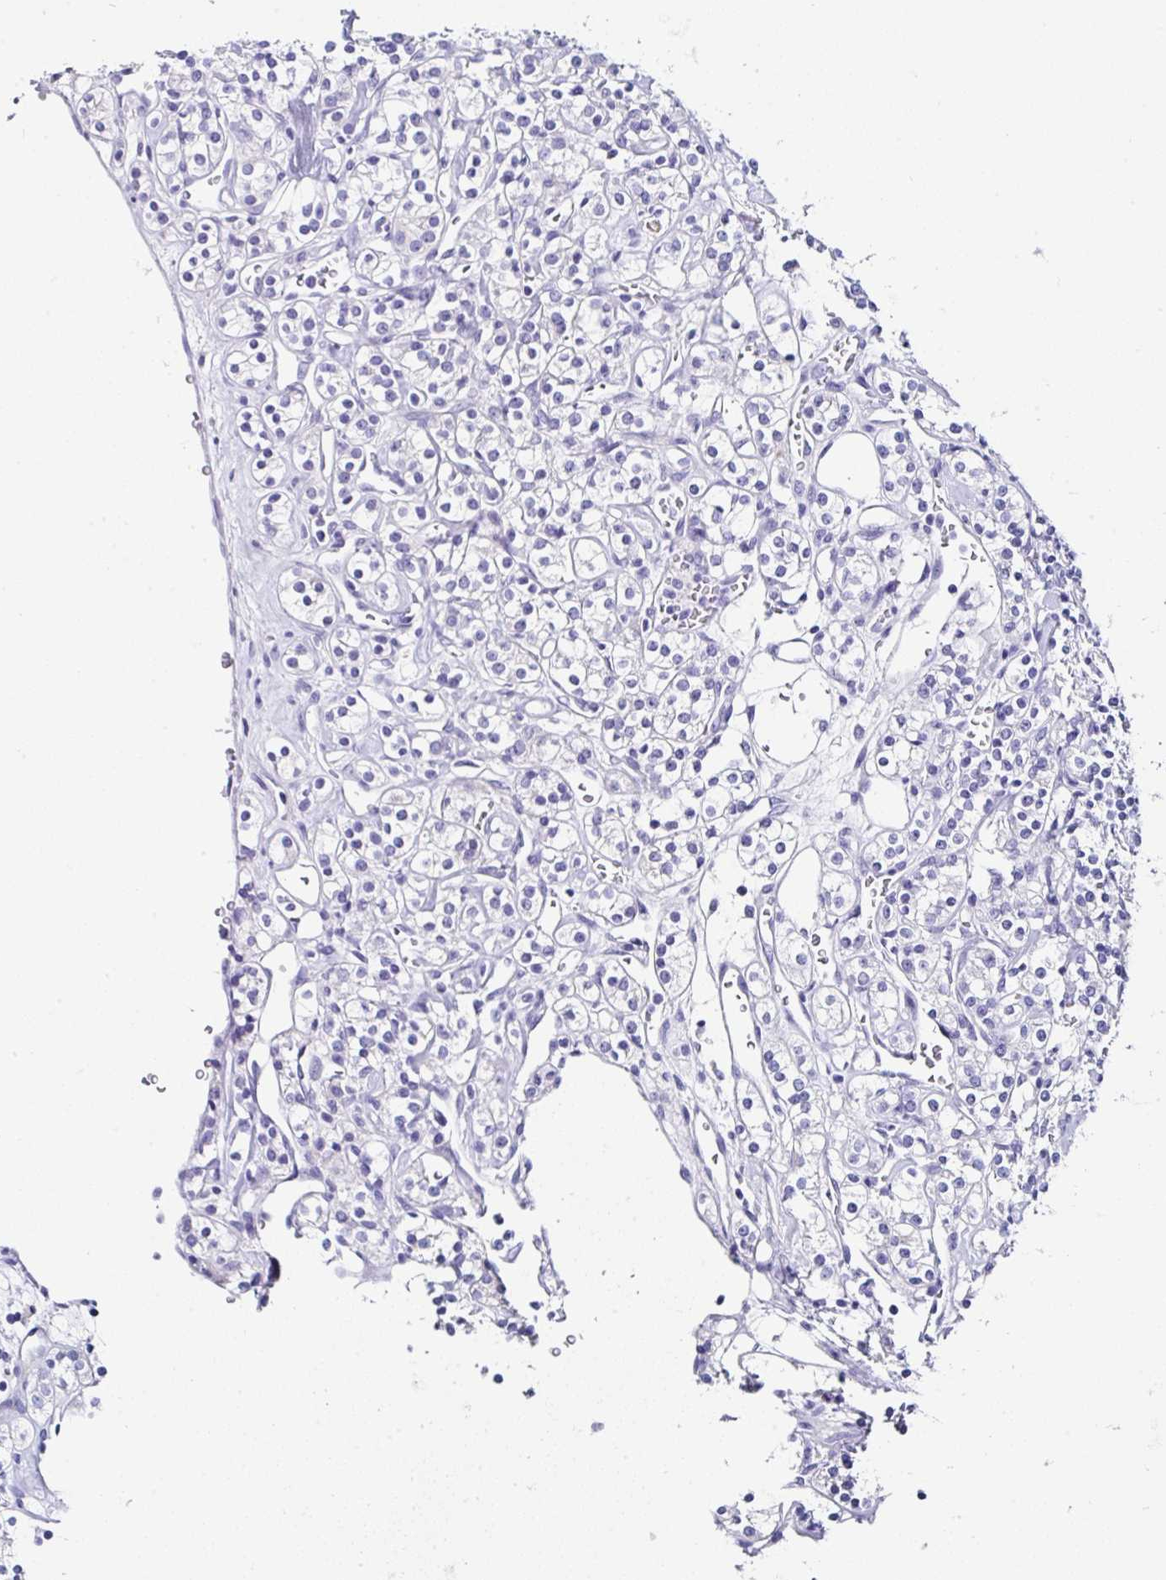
{"staining": {"intensity": "negative", "quantity": "none", "location": "none"}, "tissue": "renal cancer", "cell_type": "Tumor cells", "image_type": "cancer", "snomed": [{"axis": "morphology", "description": "Adenocarcinoma, NOS"}, {"axis": "topography", "description": "Kidney"}], "caption": "Immunohistochemistry (IHC) of adenocarcinoma (renal) shows no expression in tumor cells.", "gene": "UGT3A1", "patient": {"sex": "male", "age": 77}}